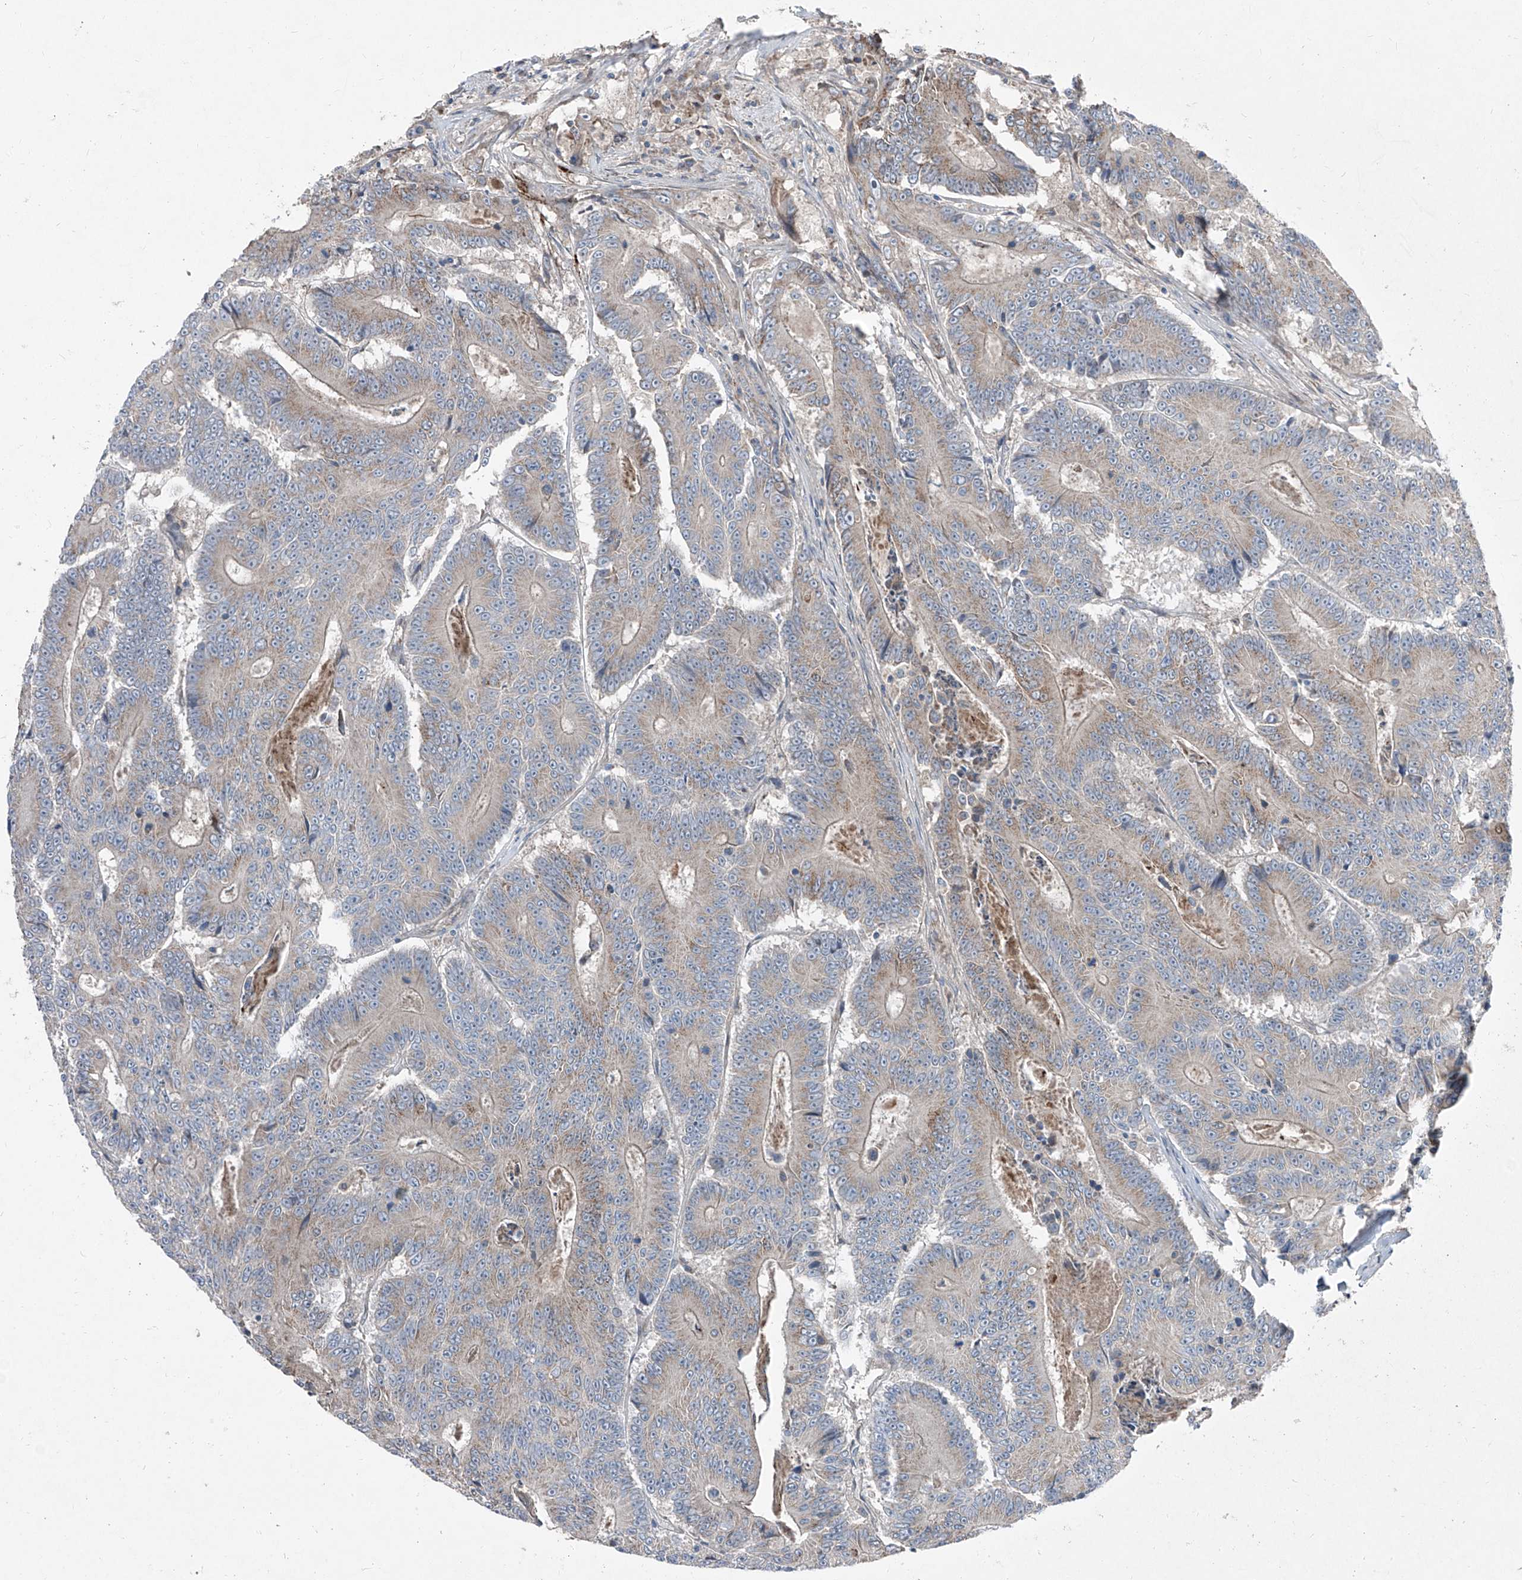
{"staining": {"intensity": "weak", "quantity": "25%-75%", "location": "cytoplasmic/membranous"}, "tissue": "colorectal cancer", "cell_type": "Tumor cells", "image_type": "cancer", "snomed": [{"axis": "morphology", "description": "Adenocarcinoma, NOS"}, {"axis": "topography", "description": "Colon"}], "caption": "Adenocarcinoma (colorectal) tissue shows weak cytoplasmic/membranous staining in approximately 25%-75% of tumor cells The staining was performed using DAB to visualize the protein expression in brown, while the nuclei were stained in blue with hematoxylin (Magnification: 20x).", "gene": "ABCD3", "patient": {"sex": "male", "age": 83}}